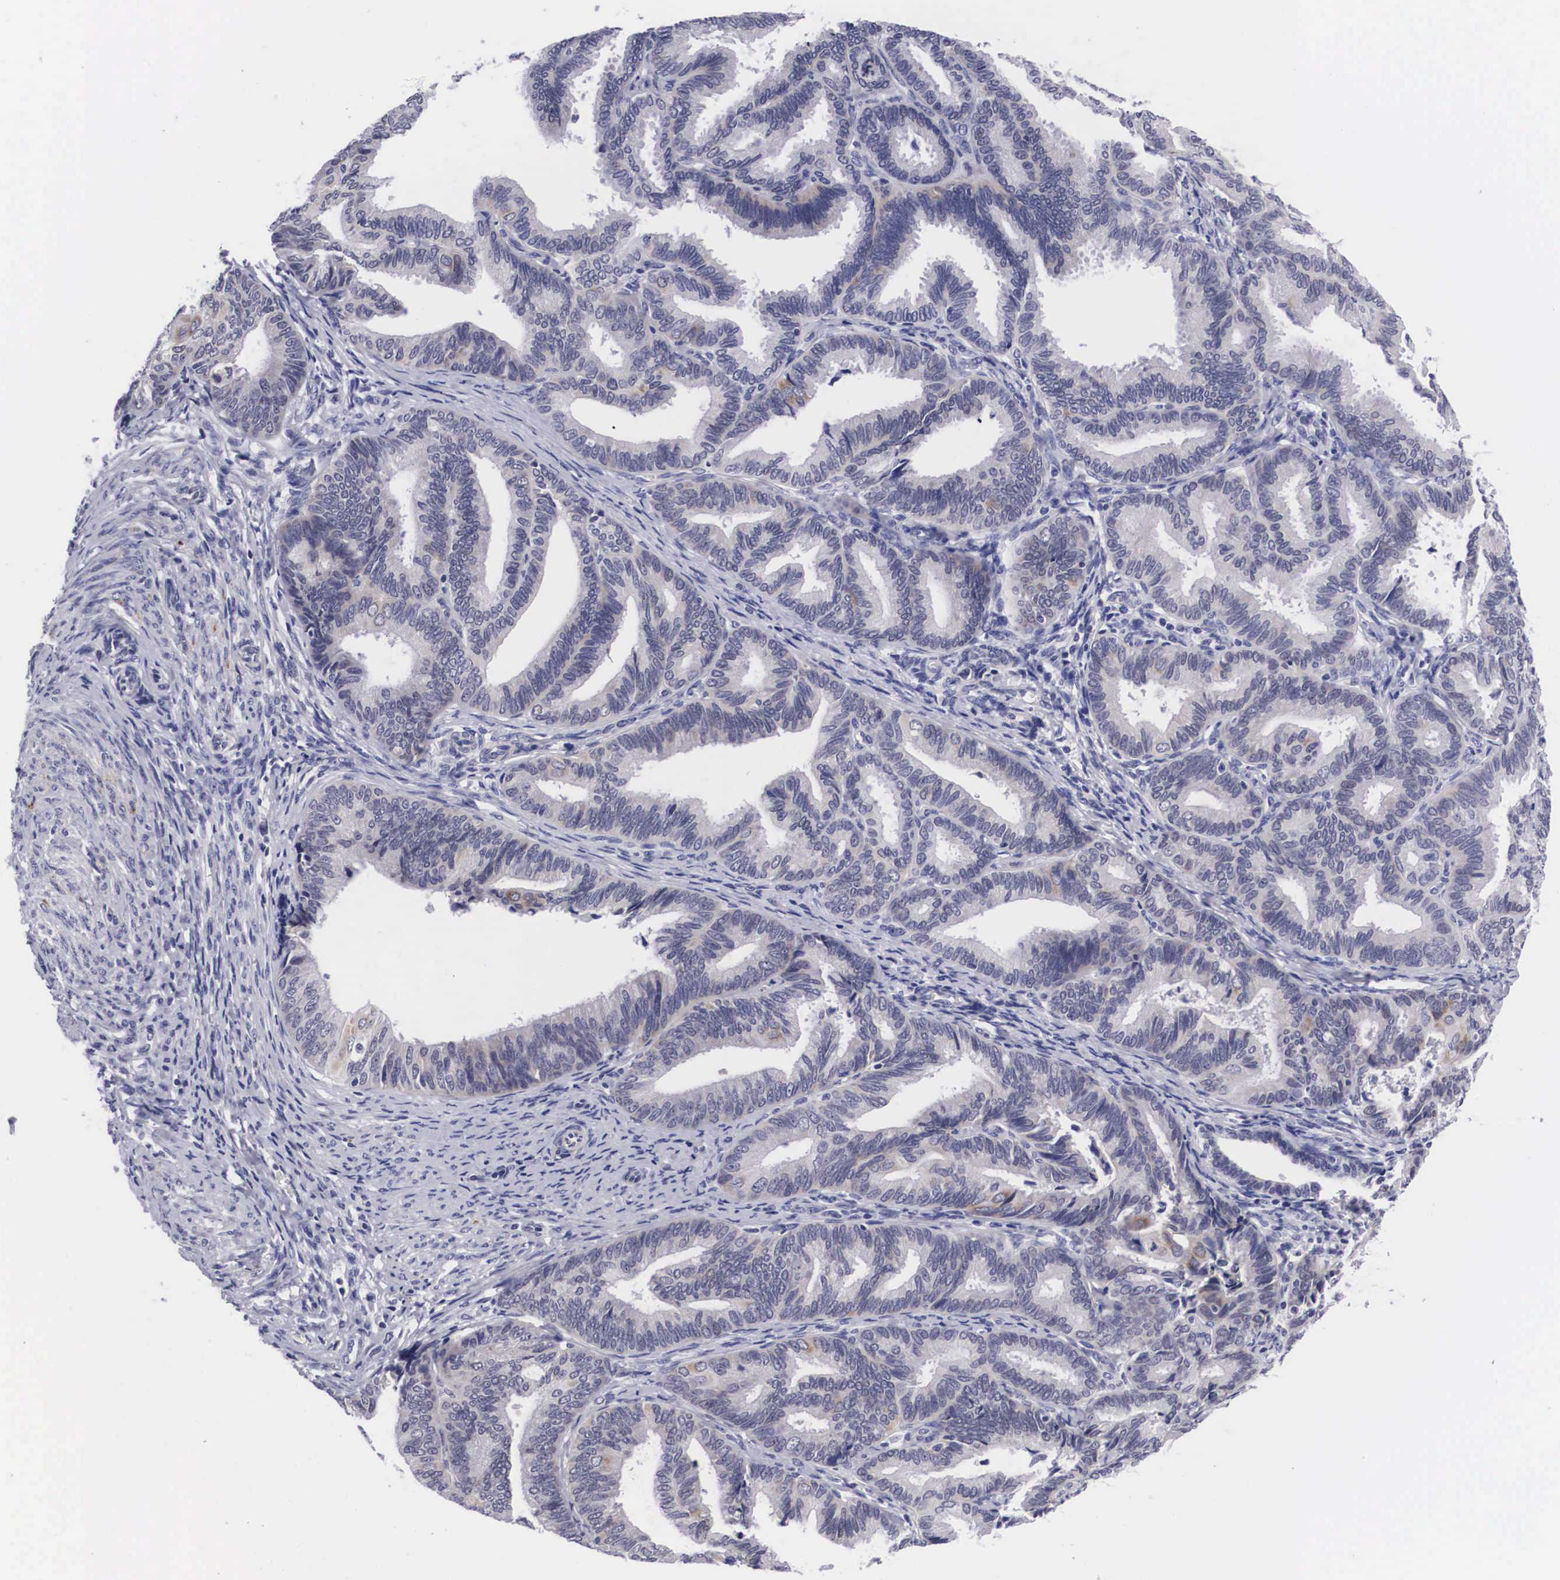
{"staining": {"intensity": "negative", "quantity": "none", "location": "none"}, "tissue": "endometrial cancer", "cell_type": "Tumor cells", "image_type": "cancer", "snomed": [{"axis": "morphology", "description": "Adenocarcinoma, NOS"}, {"axis": "topography", "description": "Endometrium"}], "caption": "A high-resolution photomicrograph shows IHC staining of endometrial adenocarcinoma, which exhibits no significant positivity in tumor cells.", "gene": "SOX11", "patient": {"sex": "female", "age": 63}}